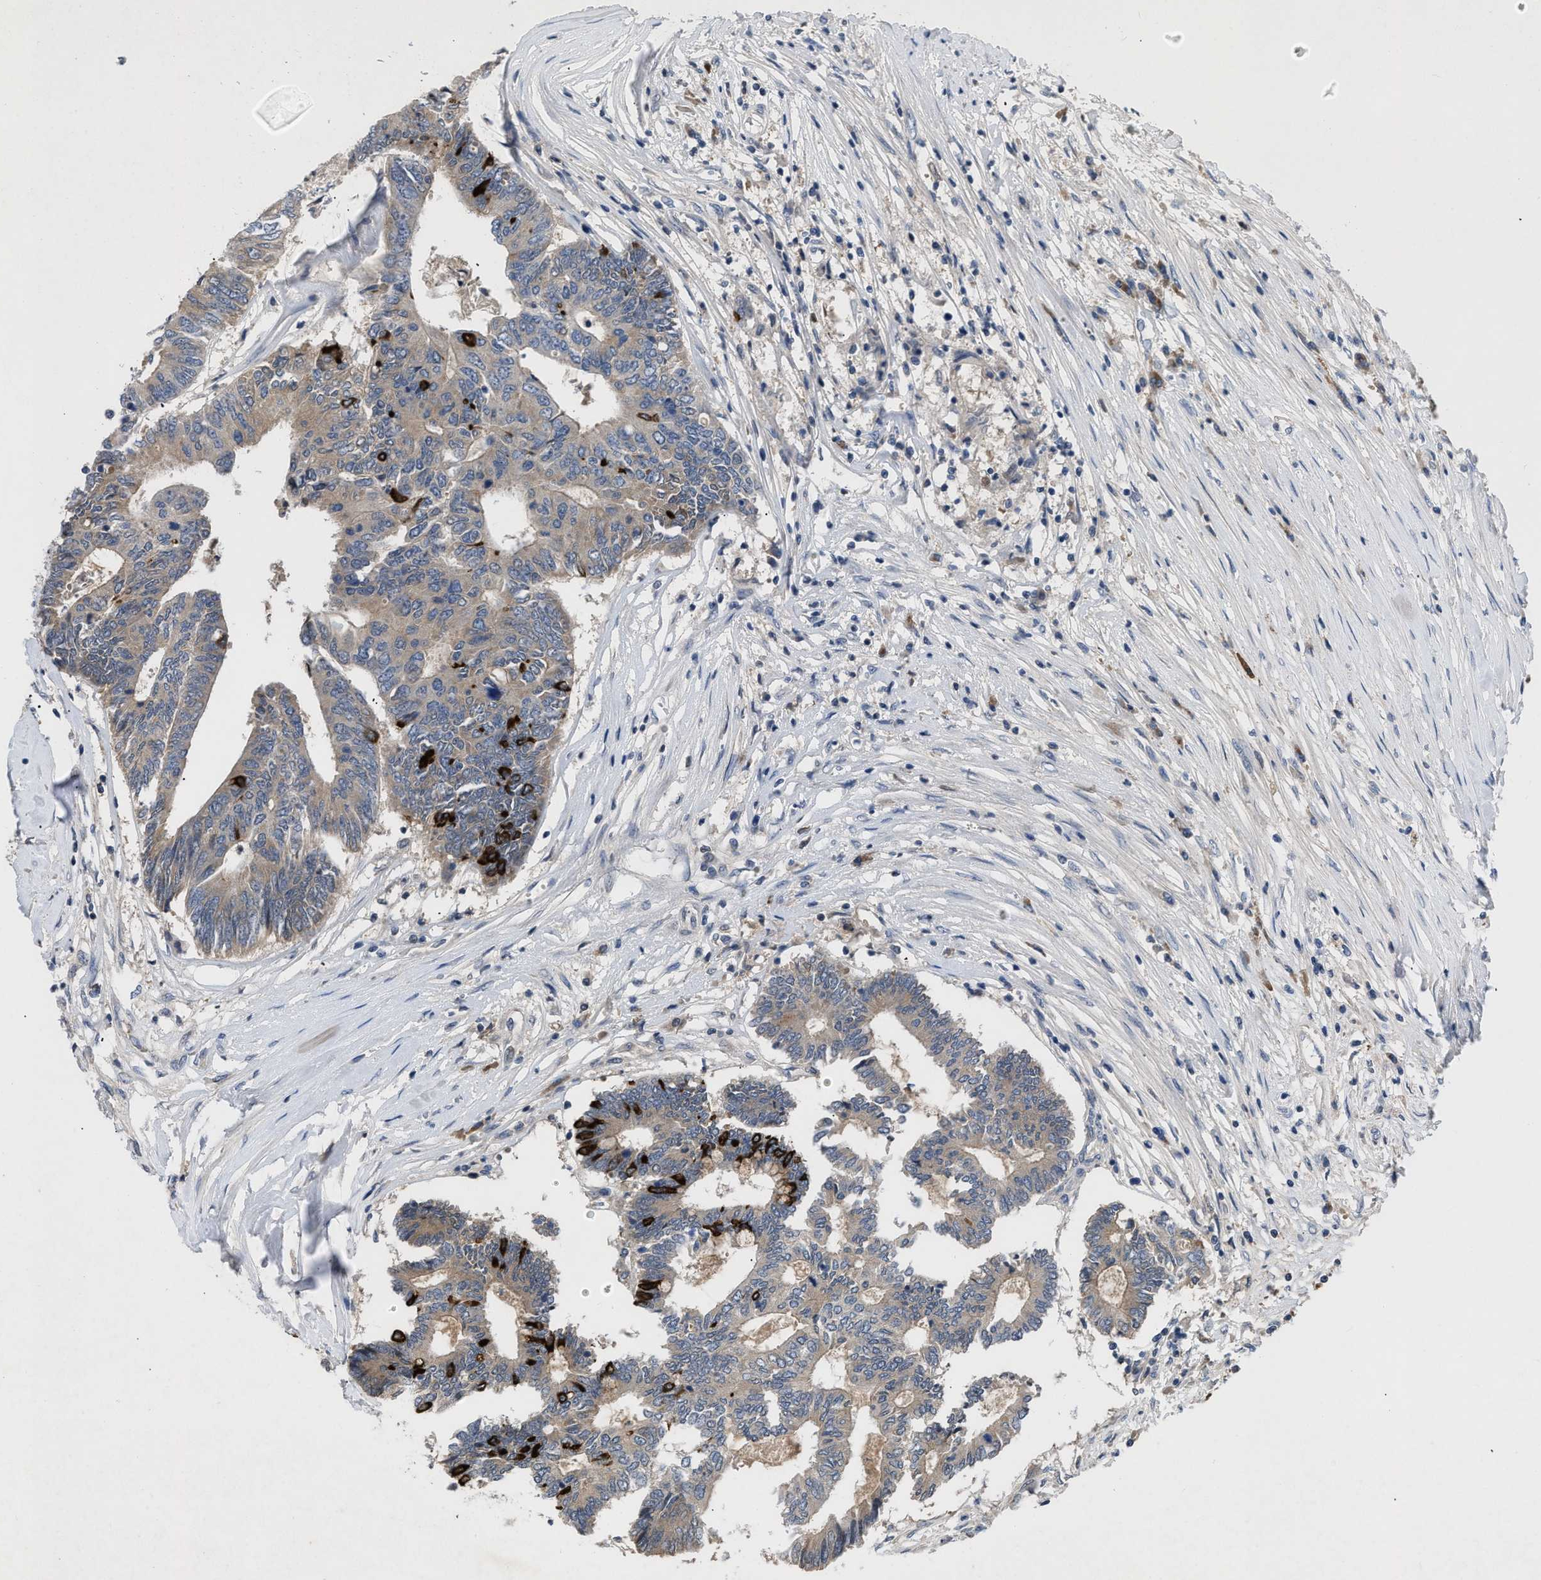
{"staining": {"intensity": "strong", "quantity": "<25%", "location": "cytoplasmic/membranous"}, "tissue": "colorectal cancer", "cell_type": "Tumor cells", "image_type": "cancer", "snomed": [{"axis": "morphology", "description": "Adenocarcinoma, NOS"}, {"axis": "topography", "description": "Rectum"}], "caption": "Human colorectal cancer stained for a protein (brown) displays strong cytoplasmic/membranous positive expression in approximately <25% of tumor cells.", "gene": "VPS4A", "patient": {"sex": "male", "age": 63}}